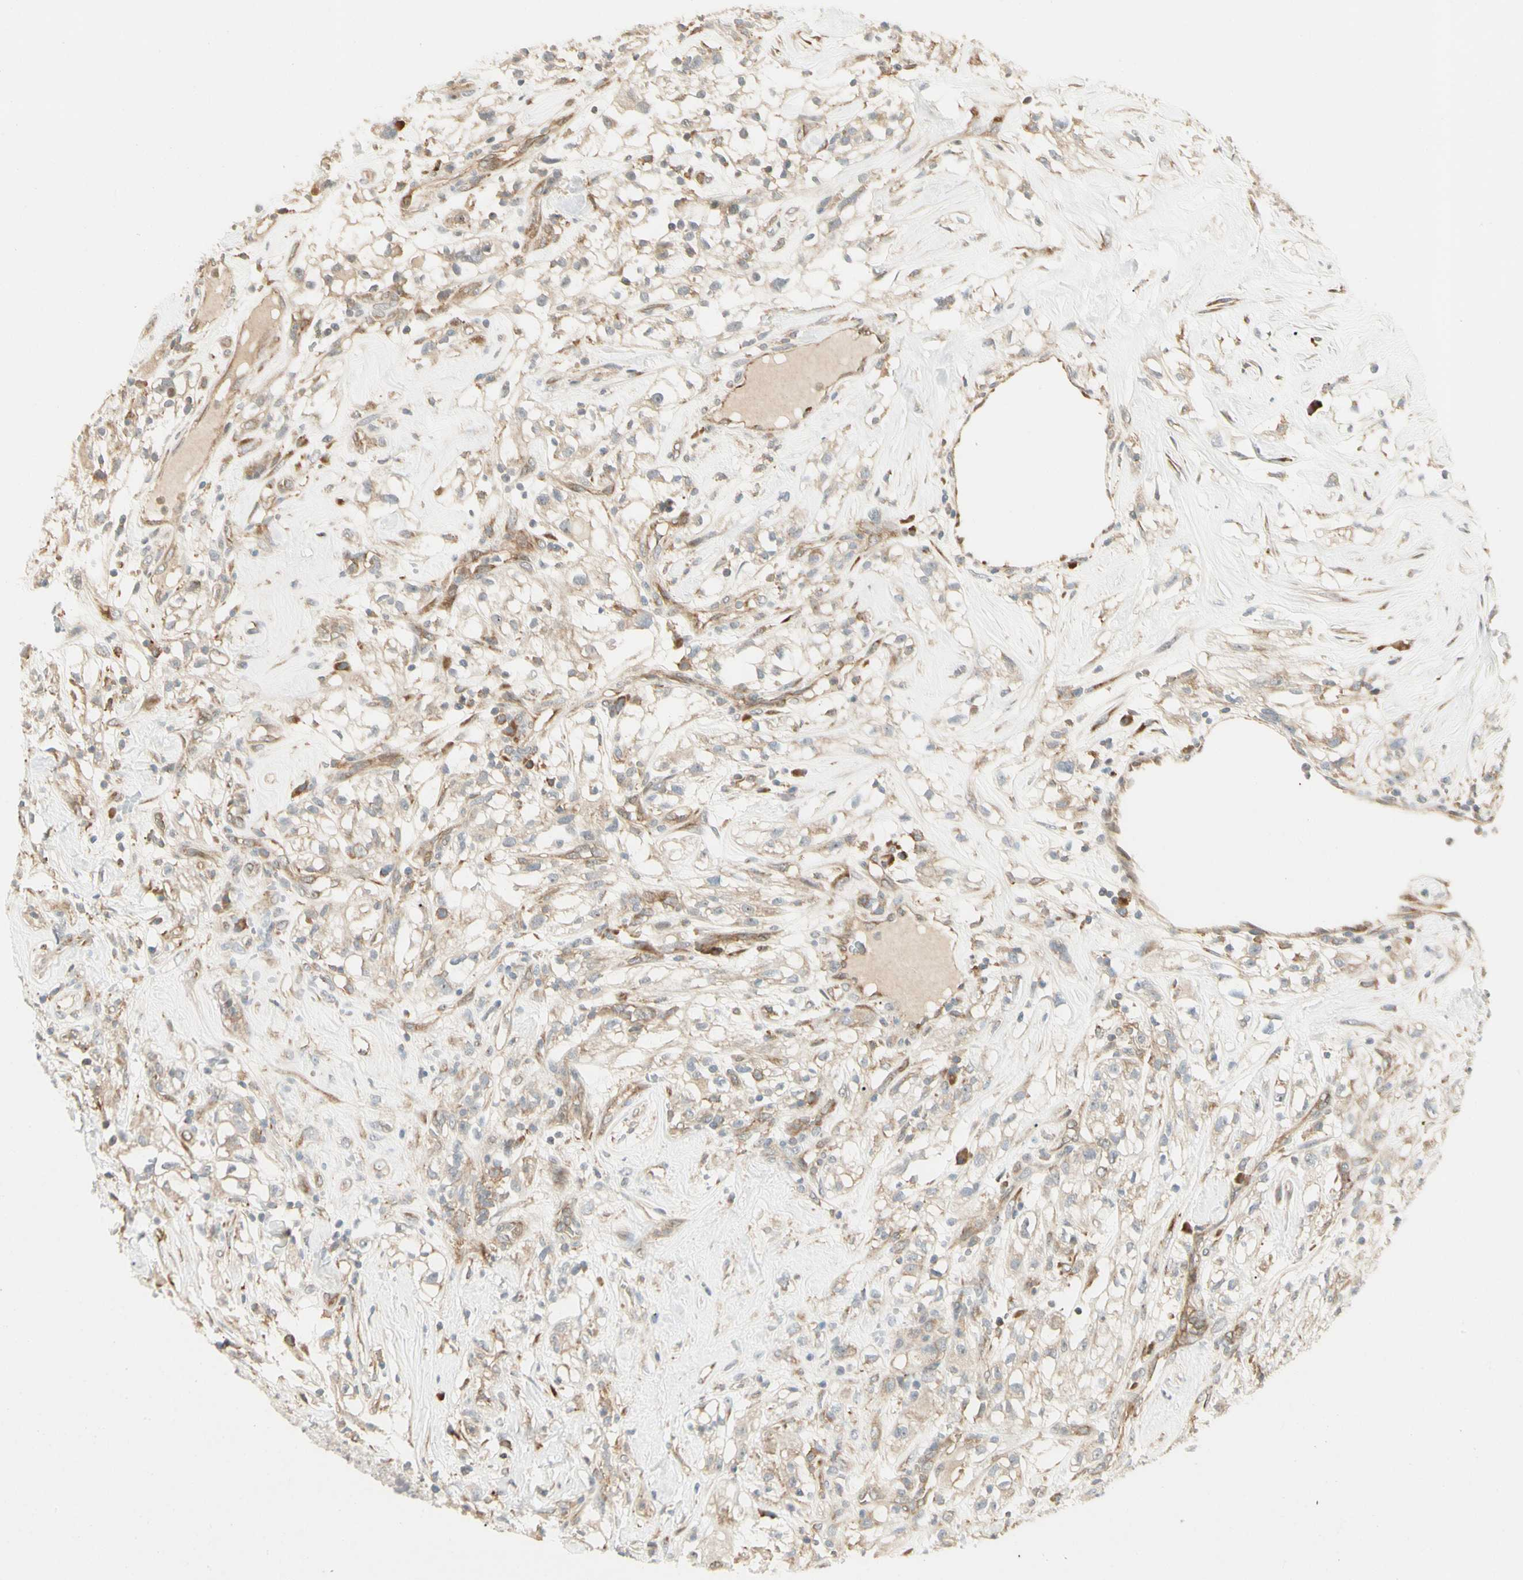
{"staining": {"intensity": "weak", "quantity": "25%-75%", "location": "cytoplasmic/membranous"}, "tissue": "renal cancer", "cell_type": "Tumor cells", "image_type": "cancer", "snomed": [{"axis": "morphology", "description": "Adenocarcinoma, NOS"}, {"axis": "topography", "description": "Kidney"}], "caption": "A brown stain shows weak cytoplasmic/membranous positivity of a protein in human renal adenocarcinoma tumor cells. (IHC, brightfield microscopy, high magnification).", "gene": "FNDC3B", "patient": {"sex": "female", "age": 60}}